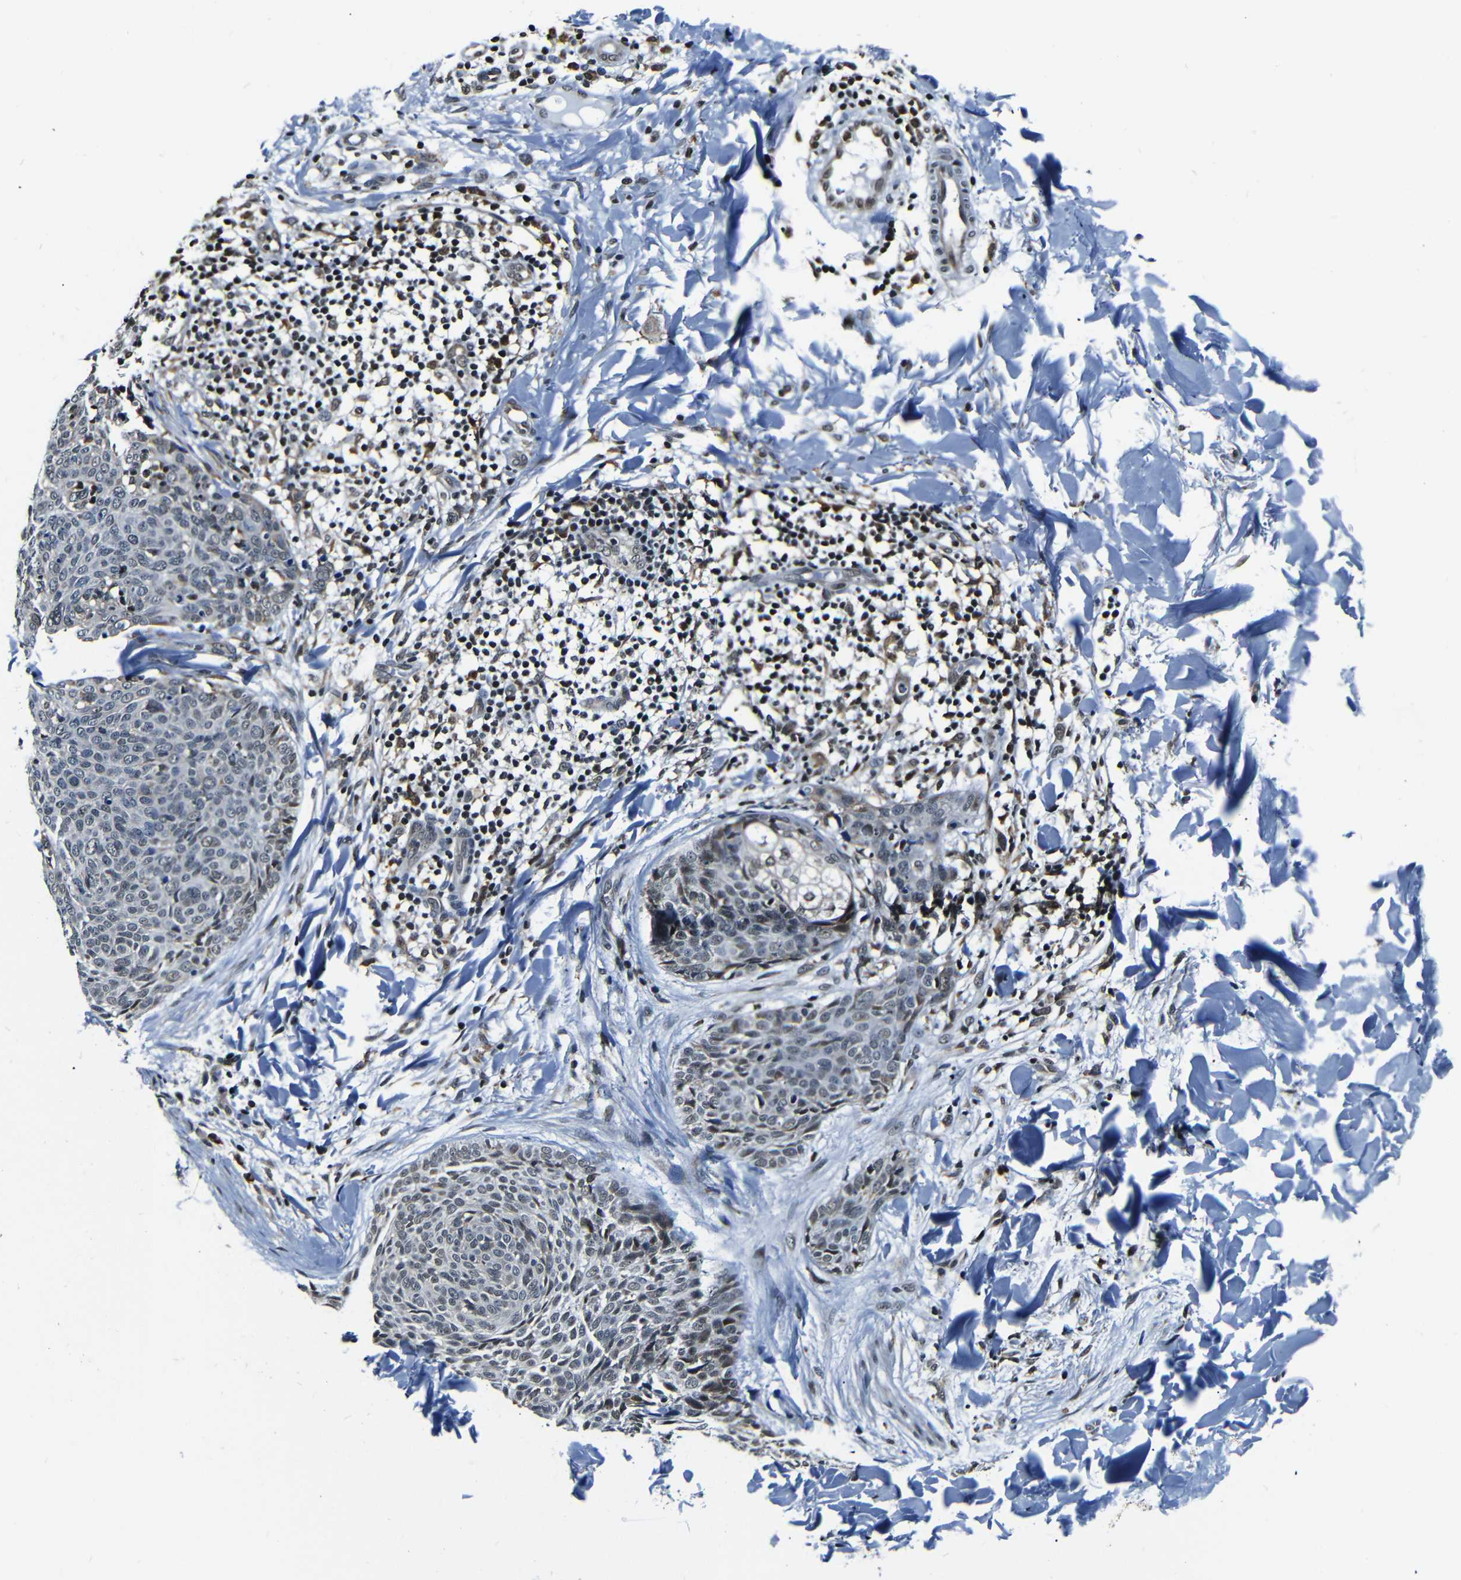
{"staining": {"intensity": "weak", "quantity": "<25%", "location": "cytoplasmic/membranous"}, "tissue": "skin cancer", "cell_type": "Tumor cells", "image_type": "cancer", "snomed": [{"axis": "morphology", "description": "Normal tissue, NOS"}, {"axis": "morphology", "description": "Basal cell carcinoma"}, {"axis": "topography", "description": "Skin"}], "caption": "Immunohistochemistry micrograph of human skin basal cell carcinoma stained for a protein (brown), which displays no expression in tumor cells. (DAB immunohistochemistry visualized using brightfield microscopy, high magnification).", "gene": "NCBP3", "patient": {"sex": "female", "age": 57}}